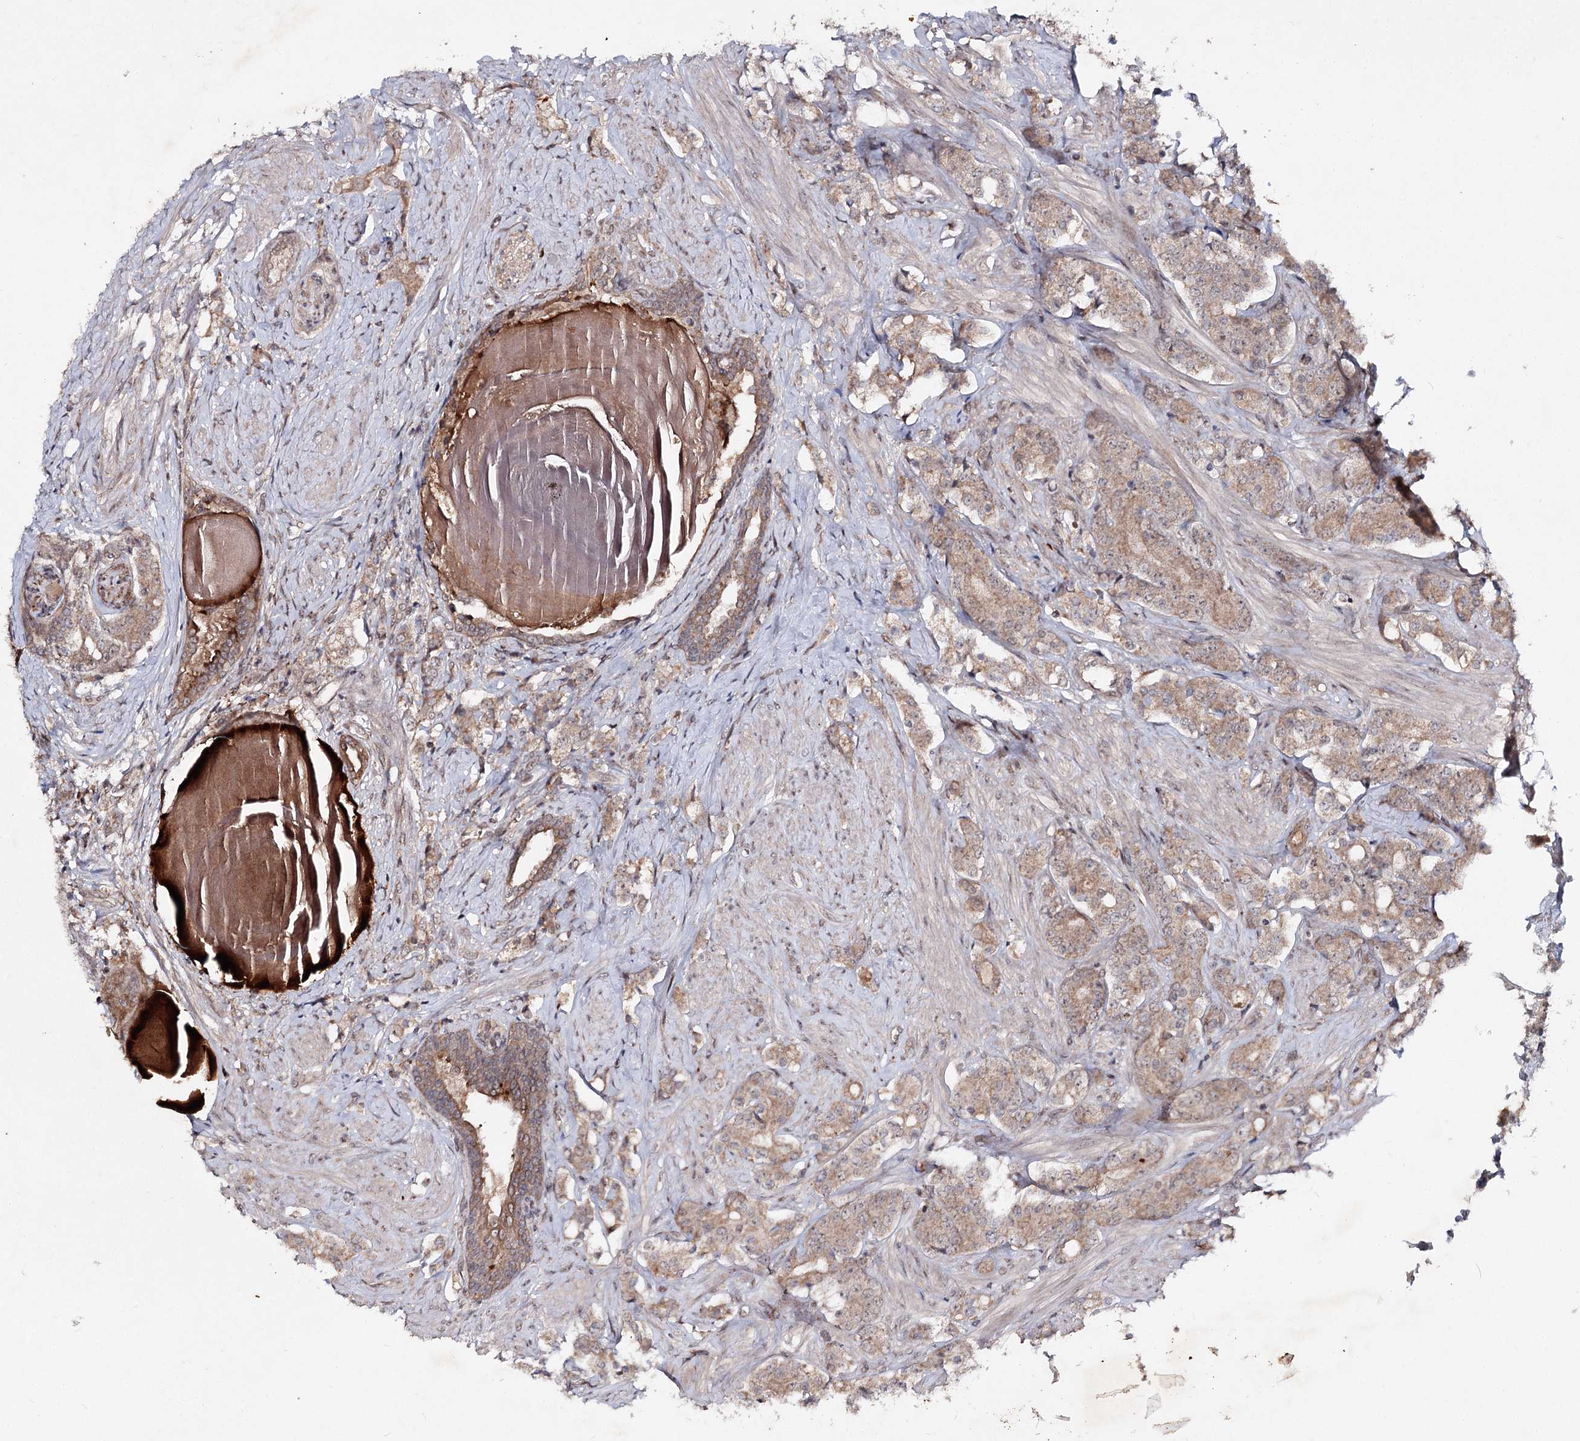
{"staining": {"intensity": "moderate", "quantity": ">75%", "location": "cytoplasmic/membranous"}, "tissue": "prostate cancer", "cell_type": "Tumor cells", "image_type": "cancer", "snomed": [{"axis": "morphology", "description": "Adenocarcinoma, High grade"}, {"axis": "topography", "description": "Prostate"}], "caption": "Tumor cells show medium levels of moderate cytoplasmic/membranous expression in about >75% of cells in human prostate cancer.", "gene": "MSANTD2", "patient": {"sex": "male", "age": 62}}